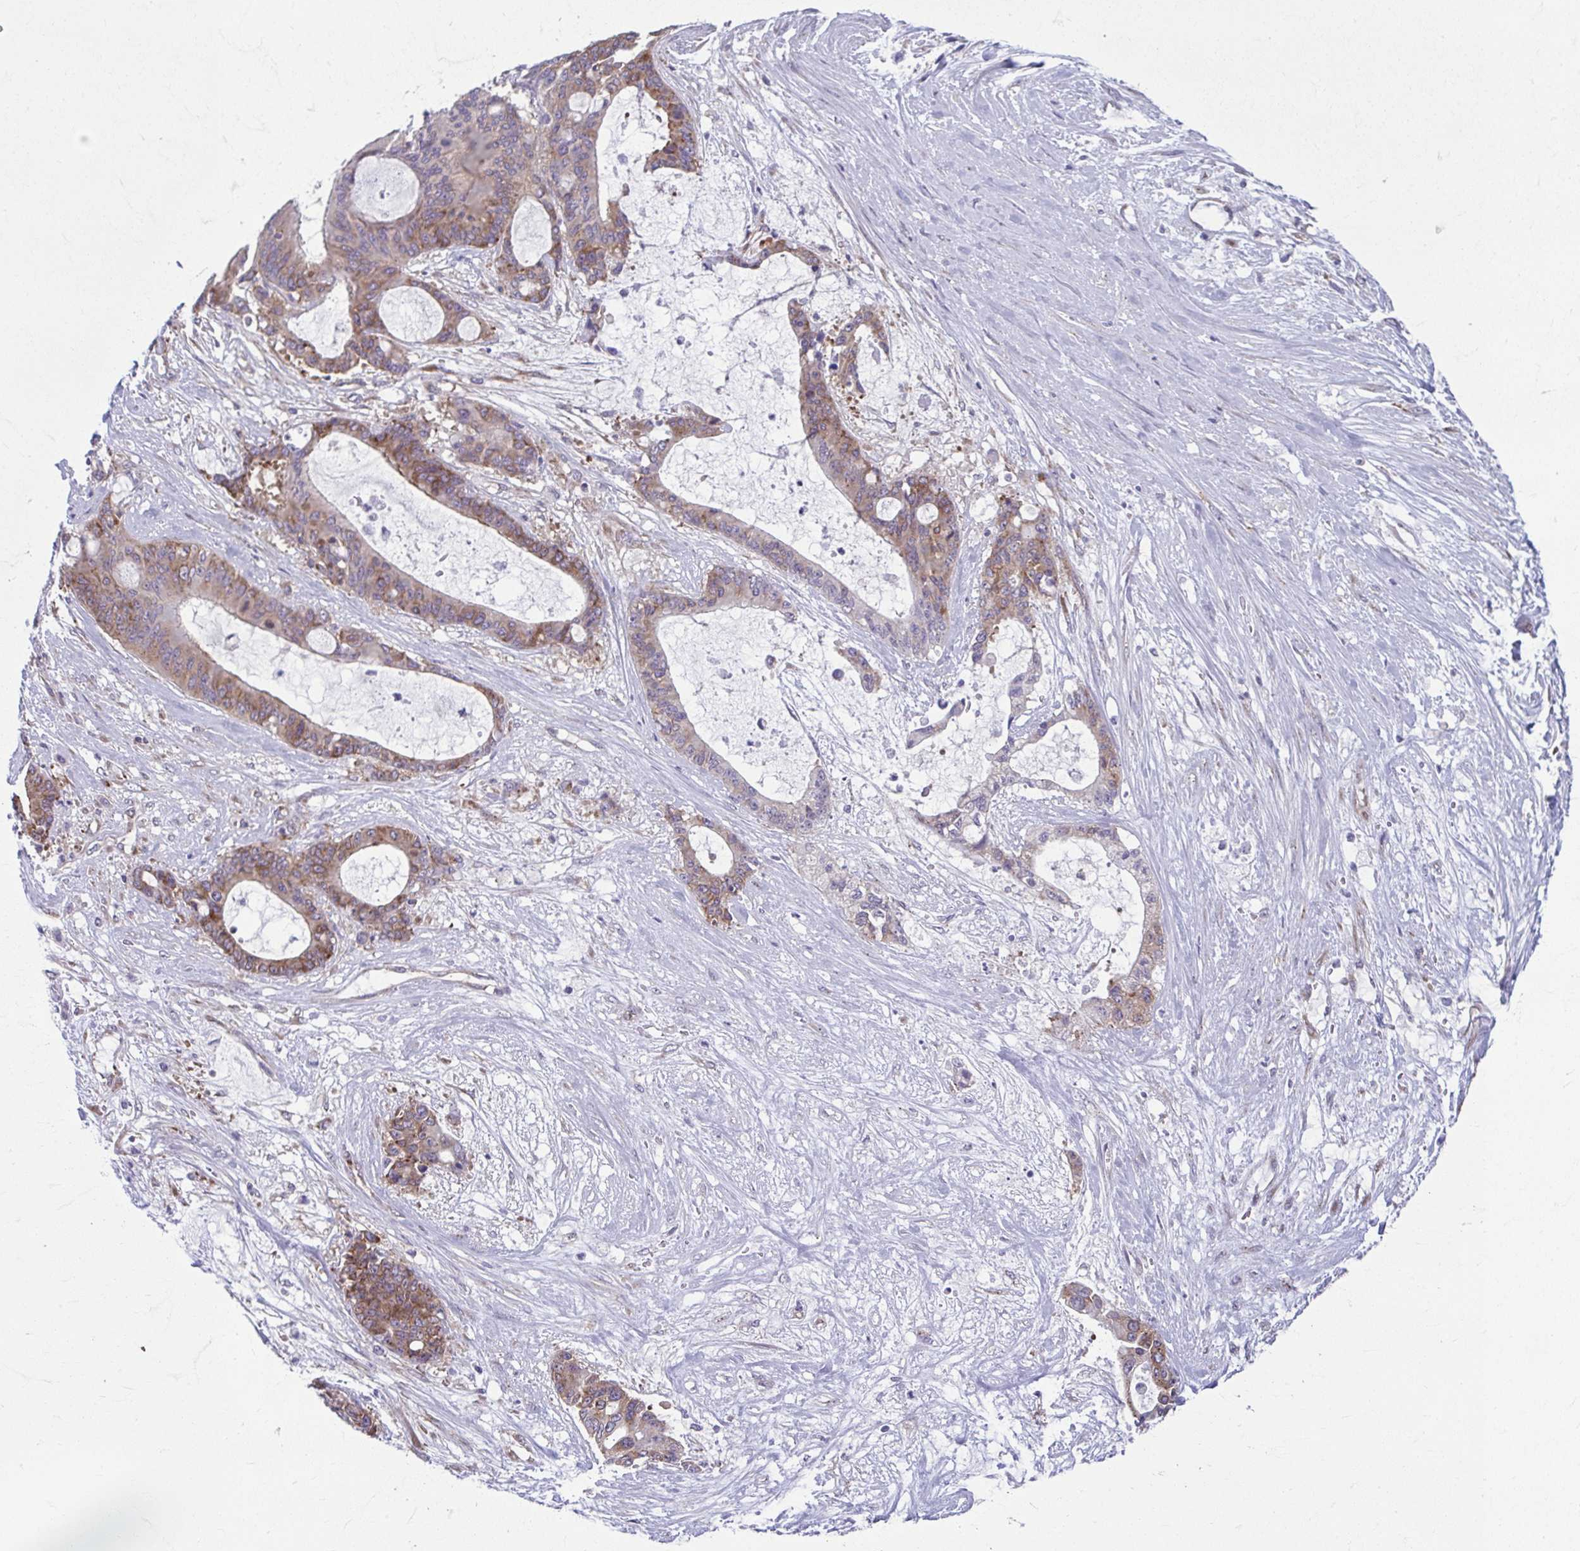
{"staining": {"intensity": "weak", "quantity": ">75%", "location": "cytoplasmic/membranous"}, "tissue": "liver cancer", "cell_type": "Tumor cells", "image_type": "cancer", "snomed": [{"axis": "morphology", "description": "Normal tissue, NOS"}, {"axis": "morphology", "description": "Cholangiocarcinoma"}, {"axis": "topography", "description": "Liver"}, {"axis": "topography", "description": "Peripheral nerve tissue"}], "caption": "Liver cancer (cholangiocarcinoma) stained for a protein demonstrates weak cytoplasmic/membranous positivity in tumor cells. (Stains: DAB in brown, nuclei in blue, Microscopy: brightfield microscopy at high magnification).", "gene": "TMEM108", "patient": {"sex": "female", "age": 73}}